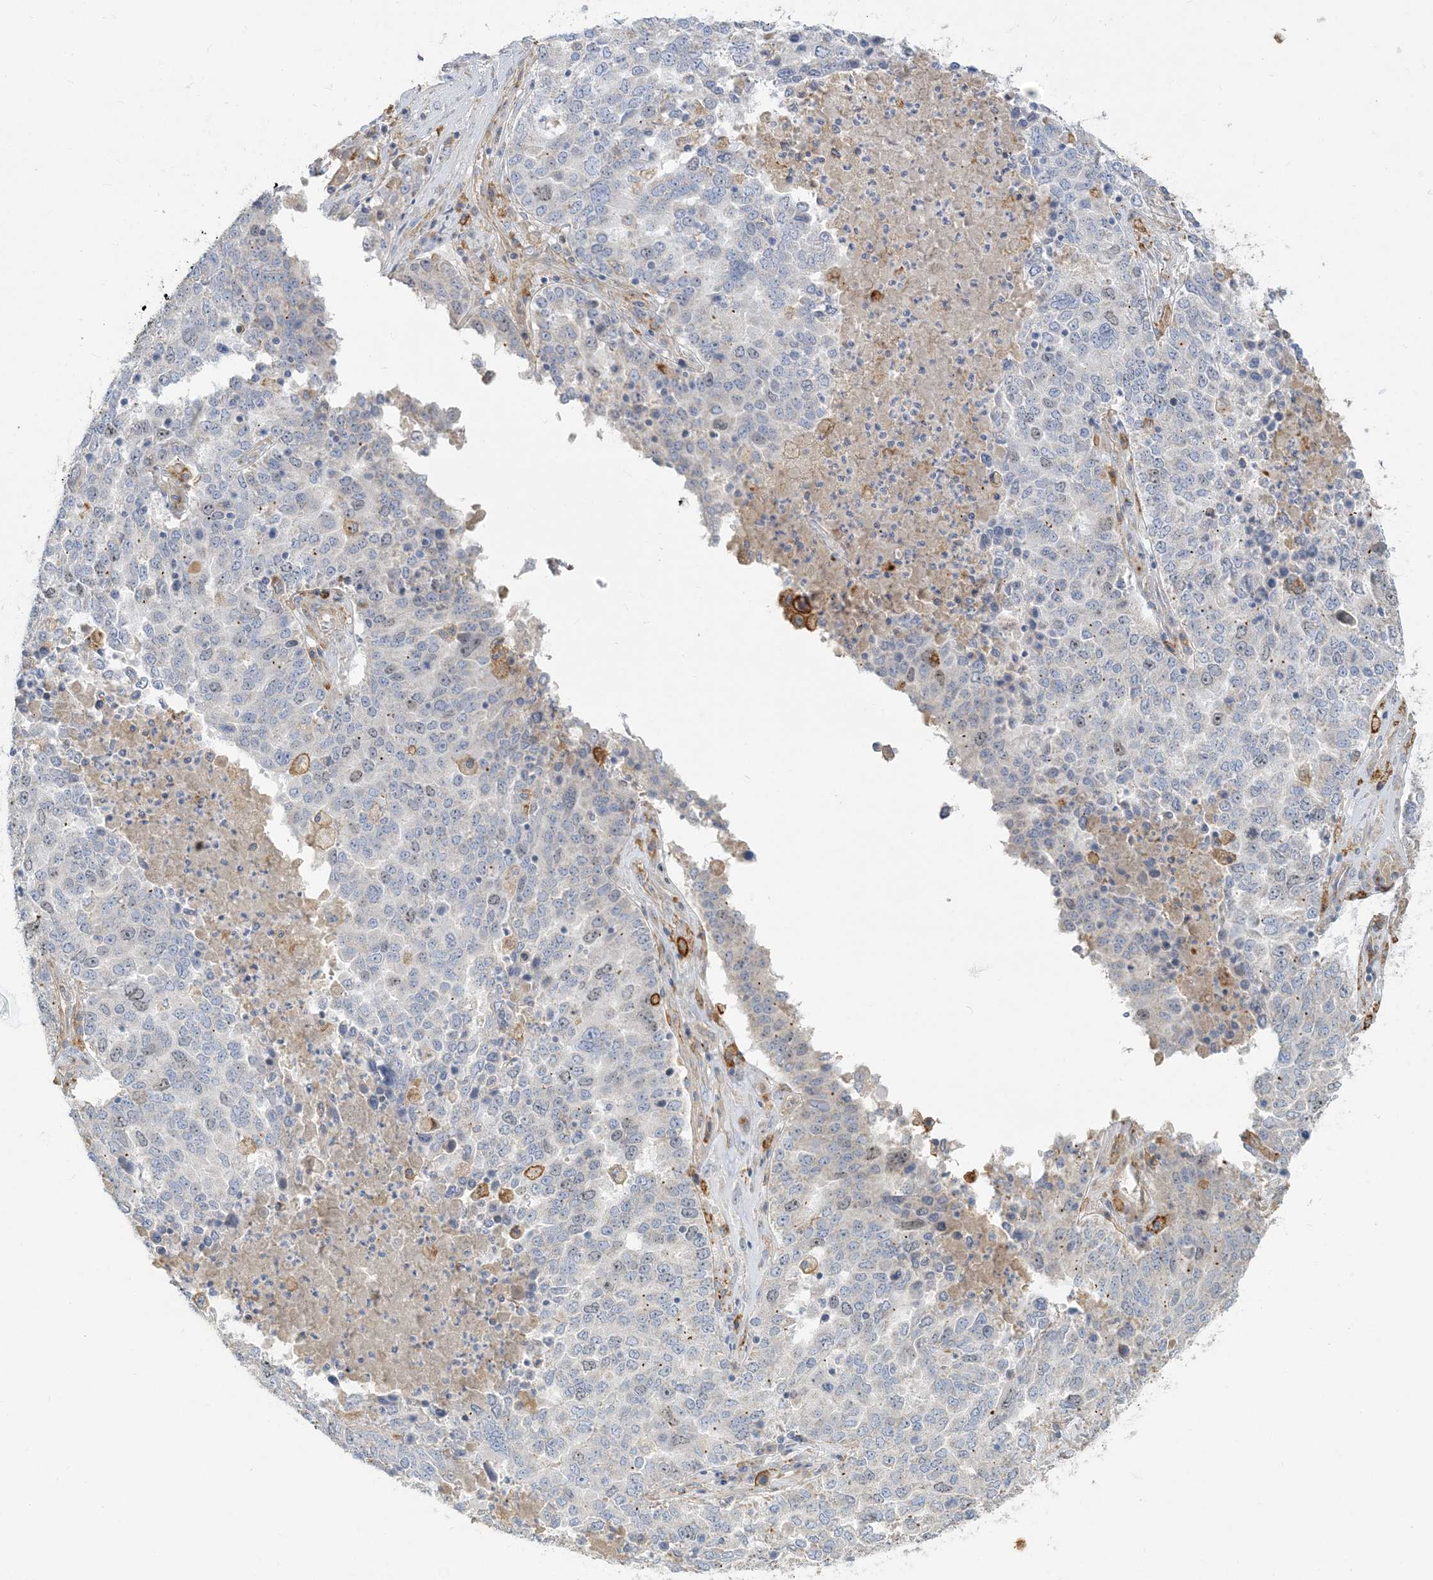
{"staining": {"intensity": "weak", "quantity": "<25%", "location": "nuclear"}, "tissue": "ovarian cancer", "cell_type": "Tumor cells", "image_type": "cancer", "snomed": [{"axis": "morphology", "description": "Carcinoma, endometroid"}, {"axis": "topography", "description": "Ovary"}], "caption": "IHC micrograph of neoplastic tissue: endometroid carcinoma (ovarian) stained with DAB displays no significant protein staining in tumor cells.", "gene": "PEAR1", "patient": {"sex": "female", "age": 62}}